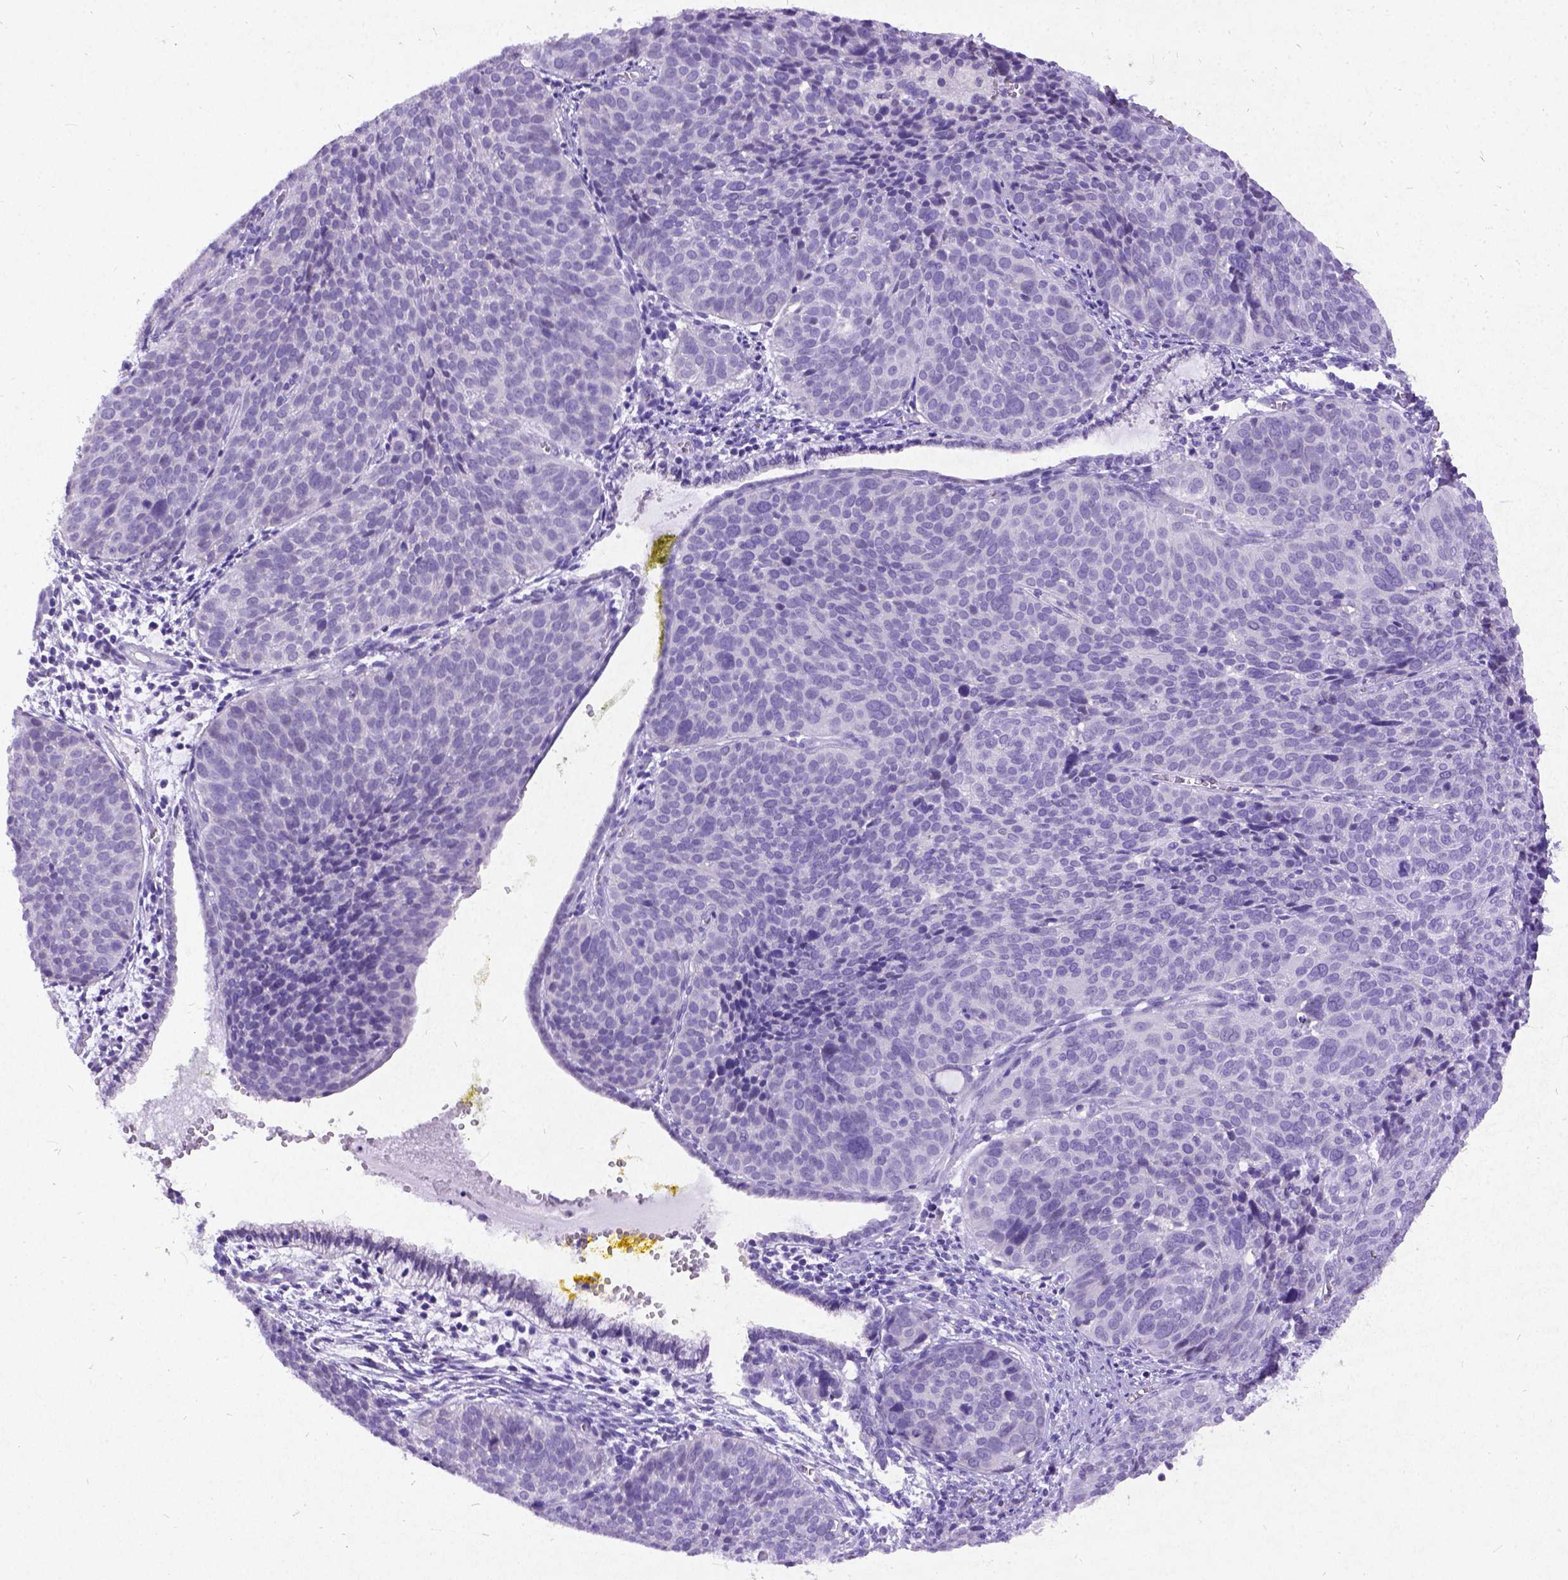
{"staining": {"intensity": "negative", "quantity": "none", "location": "none"}, "tissue": "cervical cancer", "cell_type": "Tumor cells", "image_type": "cancer", "snomed": [{"axis": "morphology", "description": "Squamous cell carcinoma, NOS"}, {"axis": "topography", "description": "Cervix"}], "caption": "DAB immunohistochemical staining of human squamous cell carcinoma (cervical) displays no significant expression in tumor cells.", "gene": "NEUROD4", "patient": {"sex": "female", "age": 39}}